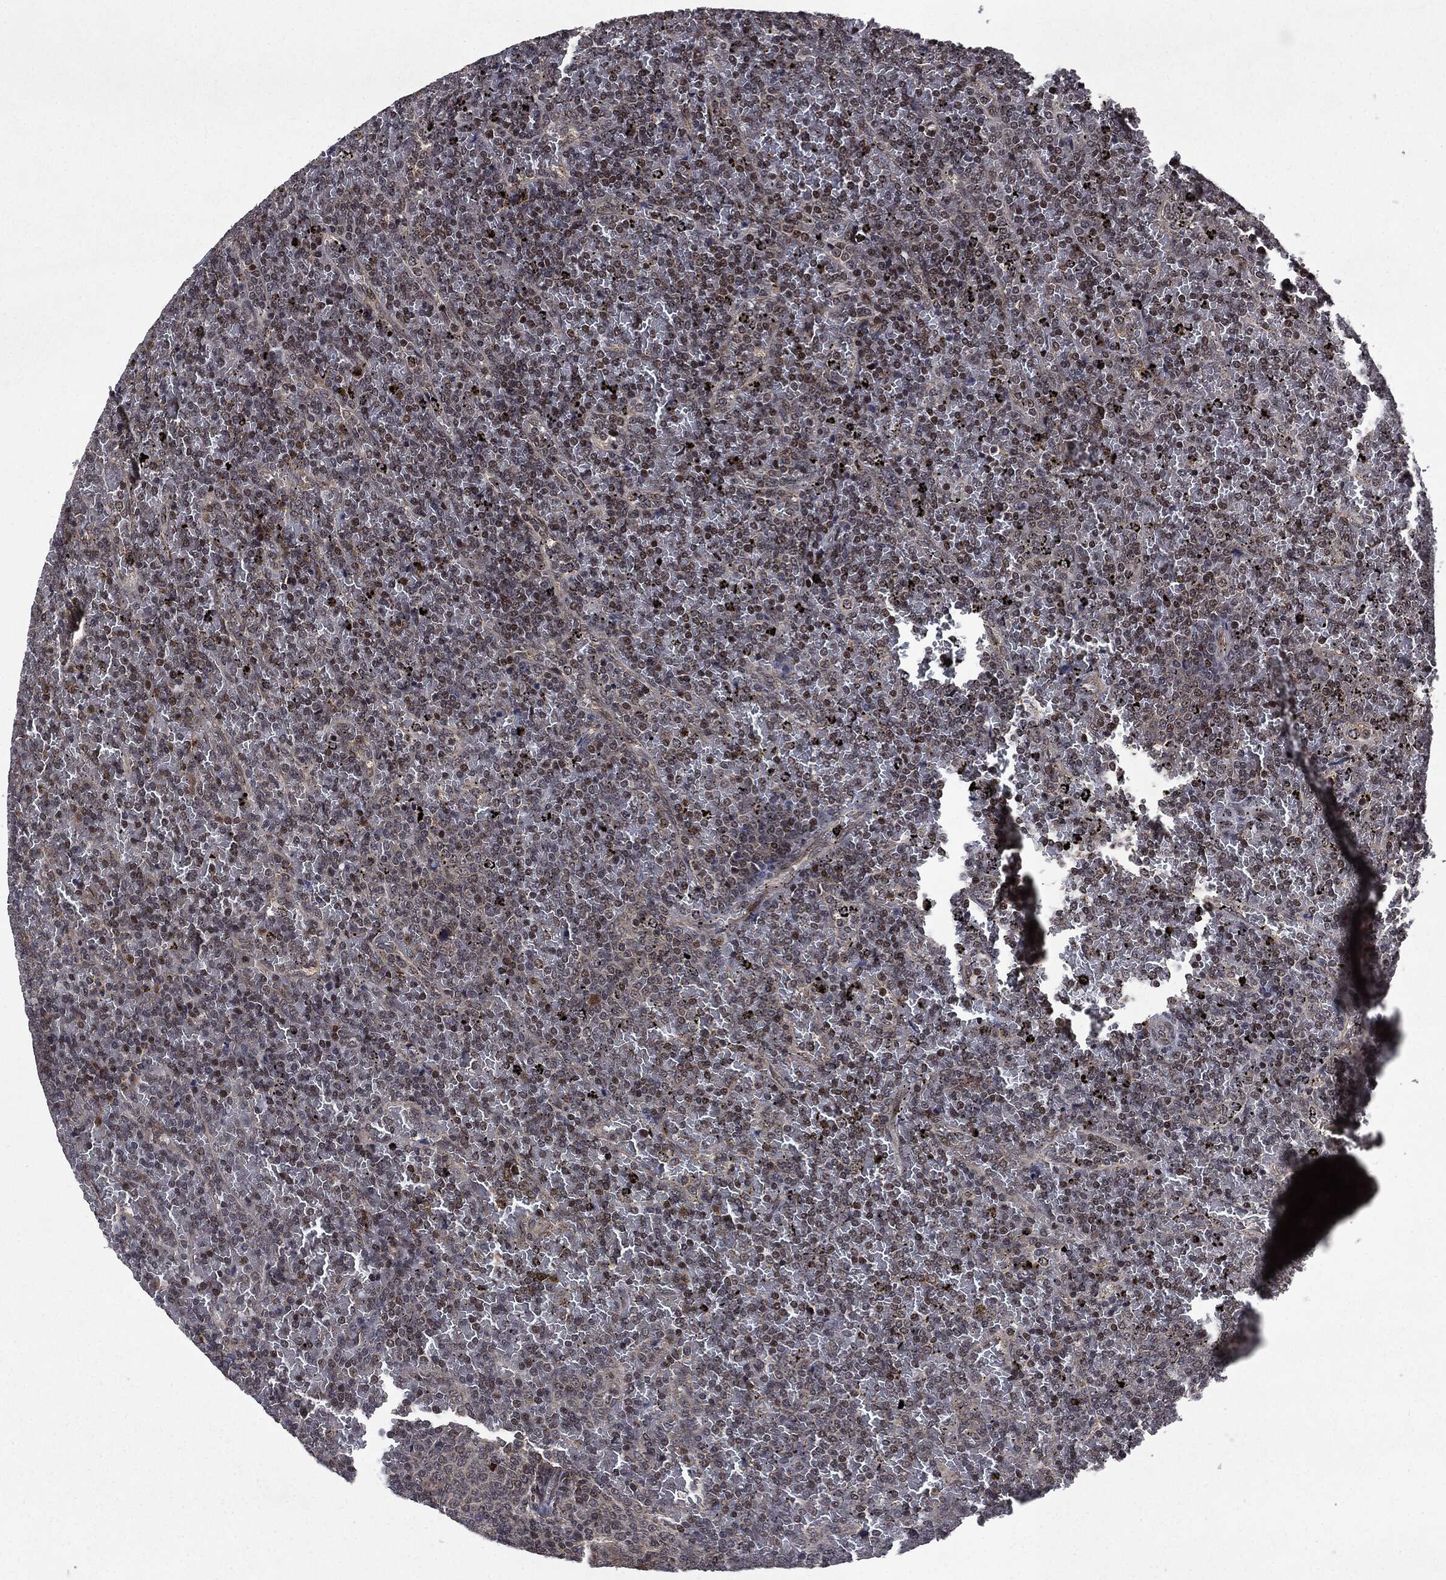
{"staining": {"intensity": "moderate", "quantity": "<25%", "location": "nuclear"}, "tissue": "lymphoma", "cell_type": "Tumor cells", "image_type": "cancer", "snomed": [{"axis": "morphology", "description": "Malignant lymphoma, non-Hodgkin's type, Low grade"}, {"axis": "topography", "description": "Spleen"}], "caption": "A high-resolution micrograph shows IHC staining of lymphoma, which shows moderate nuclear expression in approximately <25% of tumor cells.", "gene": "STAU2", "patient": {"sex": "female", "age": 77}}